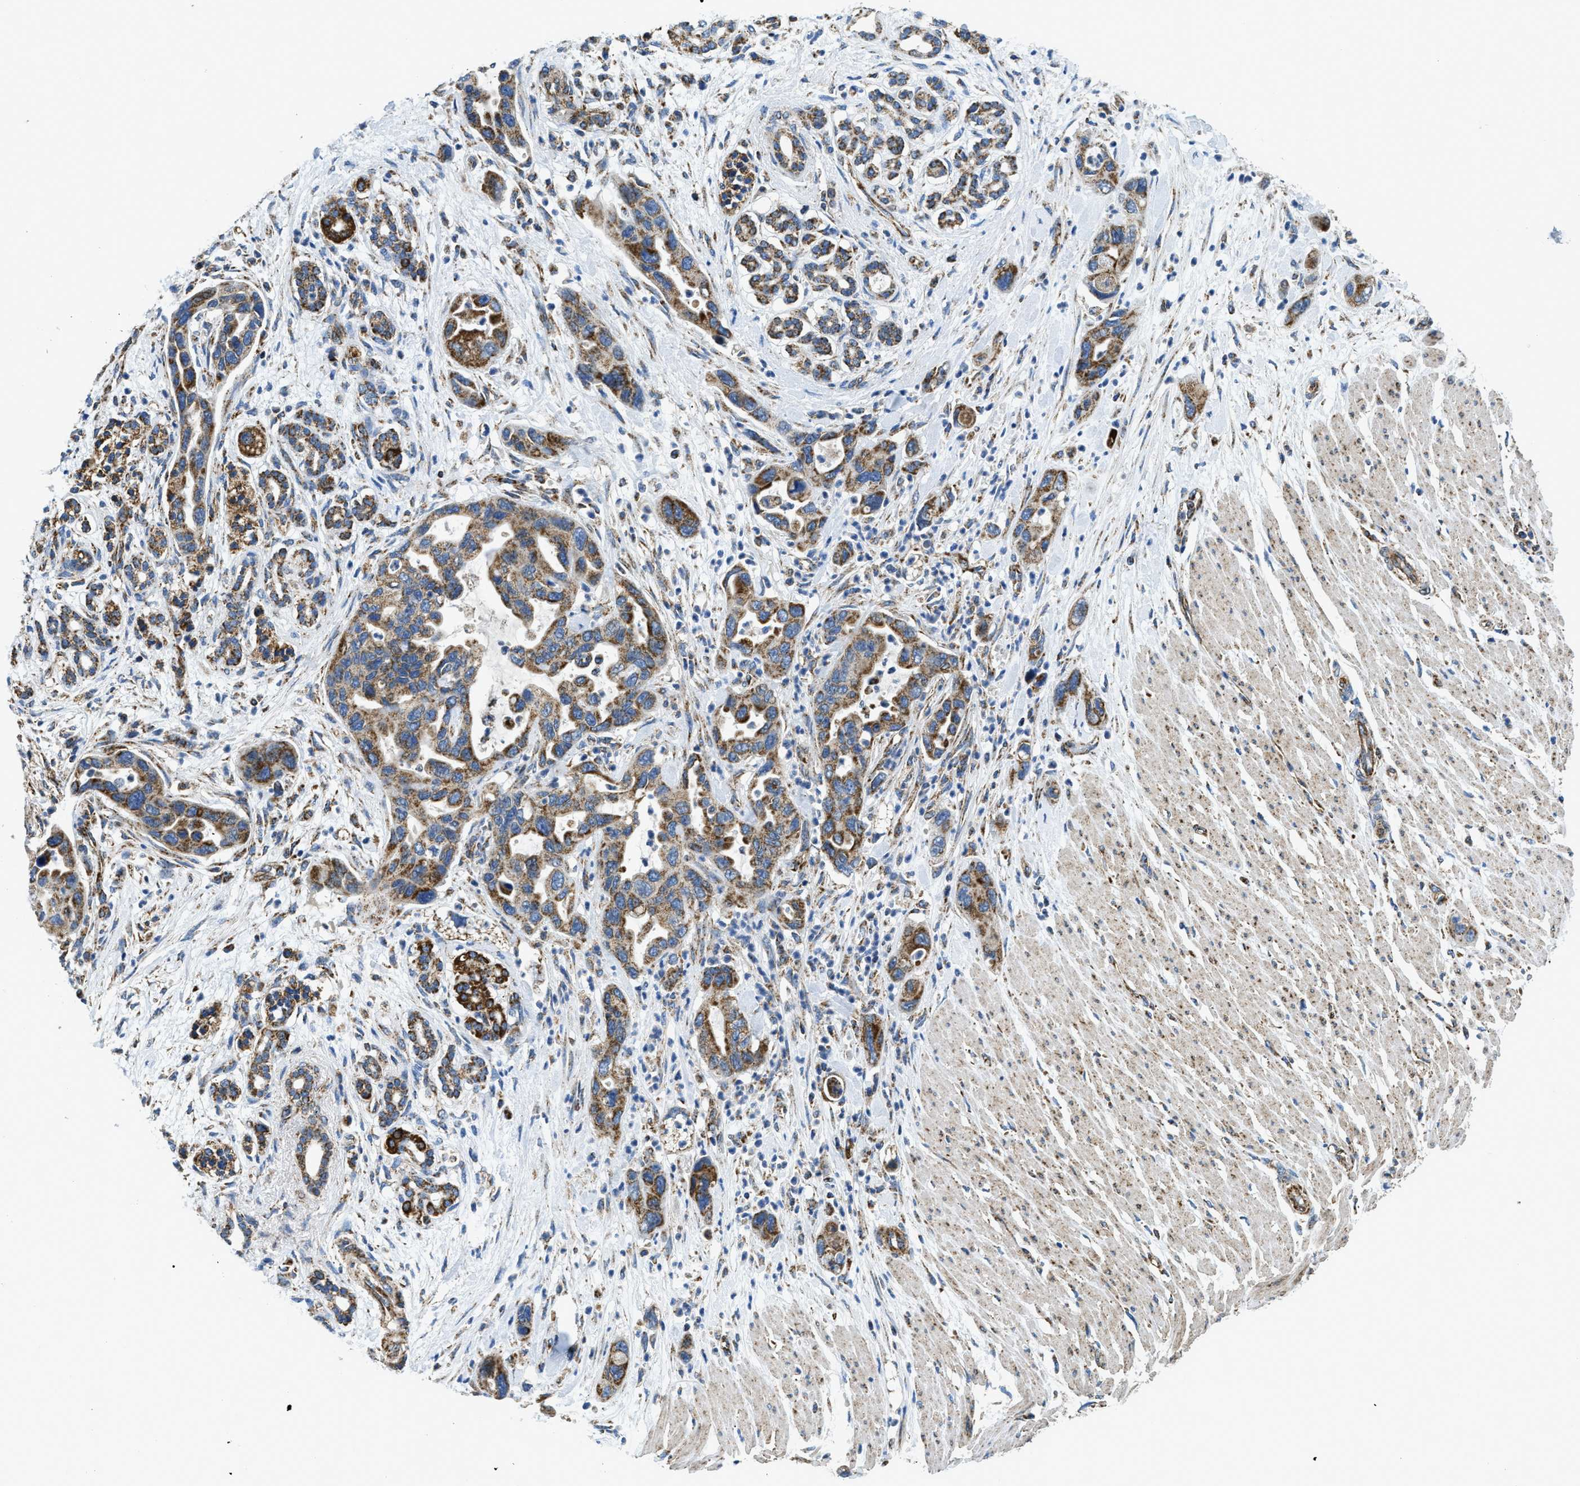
{"staining": {"intensity": "moderate", "quantity": ">75%", "location": "cytoplasmic/membranous"}, "tissue": "pancreatic cancer", "cell_type": "Tumor cells", "image_type": "cancer", "snomed": [{"axis": "morphology", "description": "Normal tissue, NOS"}, {"axis": "morphology", "description": "Adenocarcinoma, NOS"}, {"axis": "topography", "description": "Pancreas"}], "caption": "High-power microscopy captured an immunohistochemistry (IHC) histopathology image of adenocarcinoma (pancreatic), revealing moderate cytoplasmic/membranous staining in approximately >75% of tumor cells. Ihc stains the protein of interest in brown and the nuclei are stained blue.", "gene": "STK33", "patient": {"sex": "female", "age": 71}}